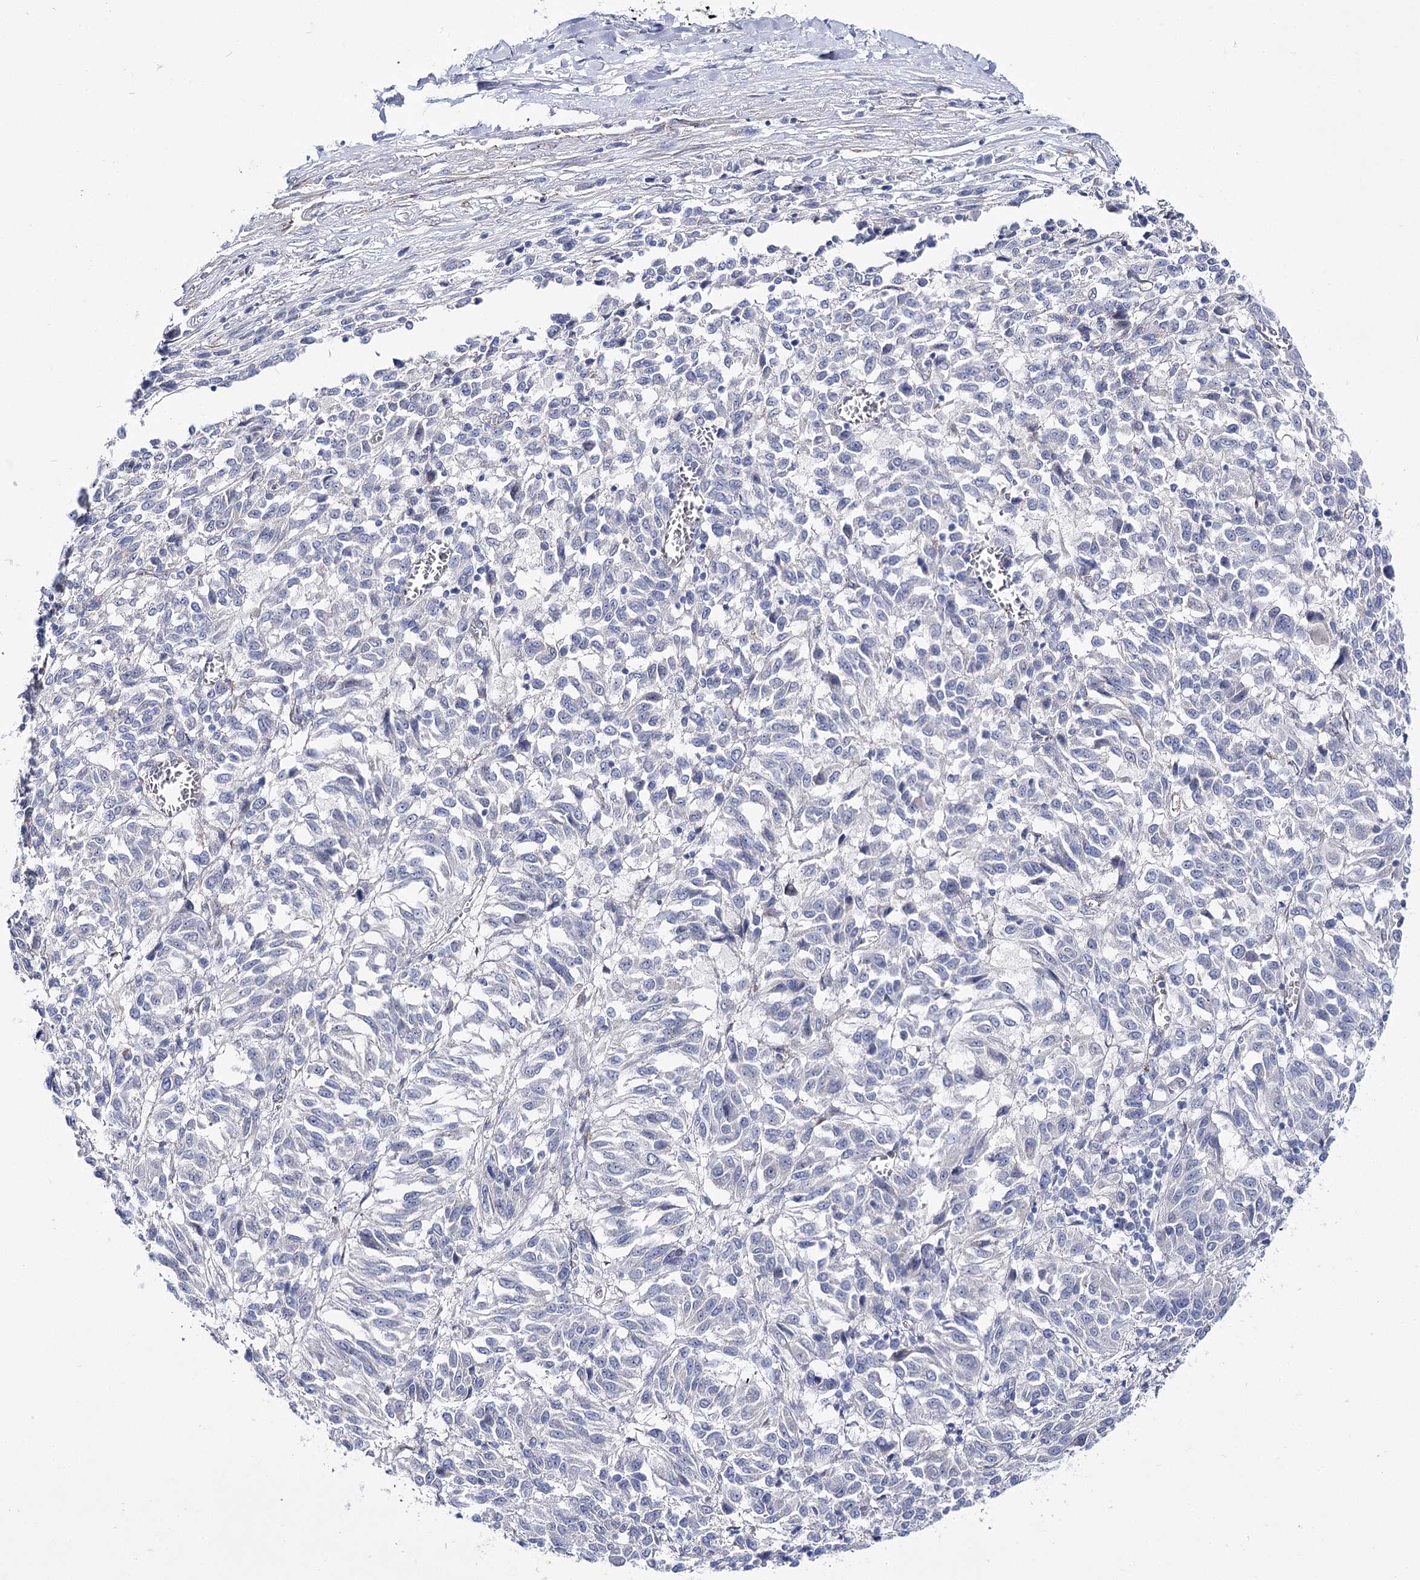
{"staining": {"intensity": "negative", "quantity": "none", "location": "none"}, "tissue": "melanoma", "cell_type": "Tumor cells", "image_type": "cancer", "snomed": [{"axis": "morphology", "description": "Malignant melanoma, Metastatic site"}, {"axis": "topography", "description": "Lung"}], "caption": "A micrograph of human malignant melanoma (metastatic site) is negative for staining in tumor cells.", "gene": "NRAP", "patient": {"sex": "male", "age": 64}}